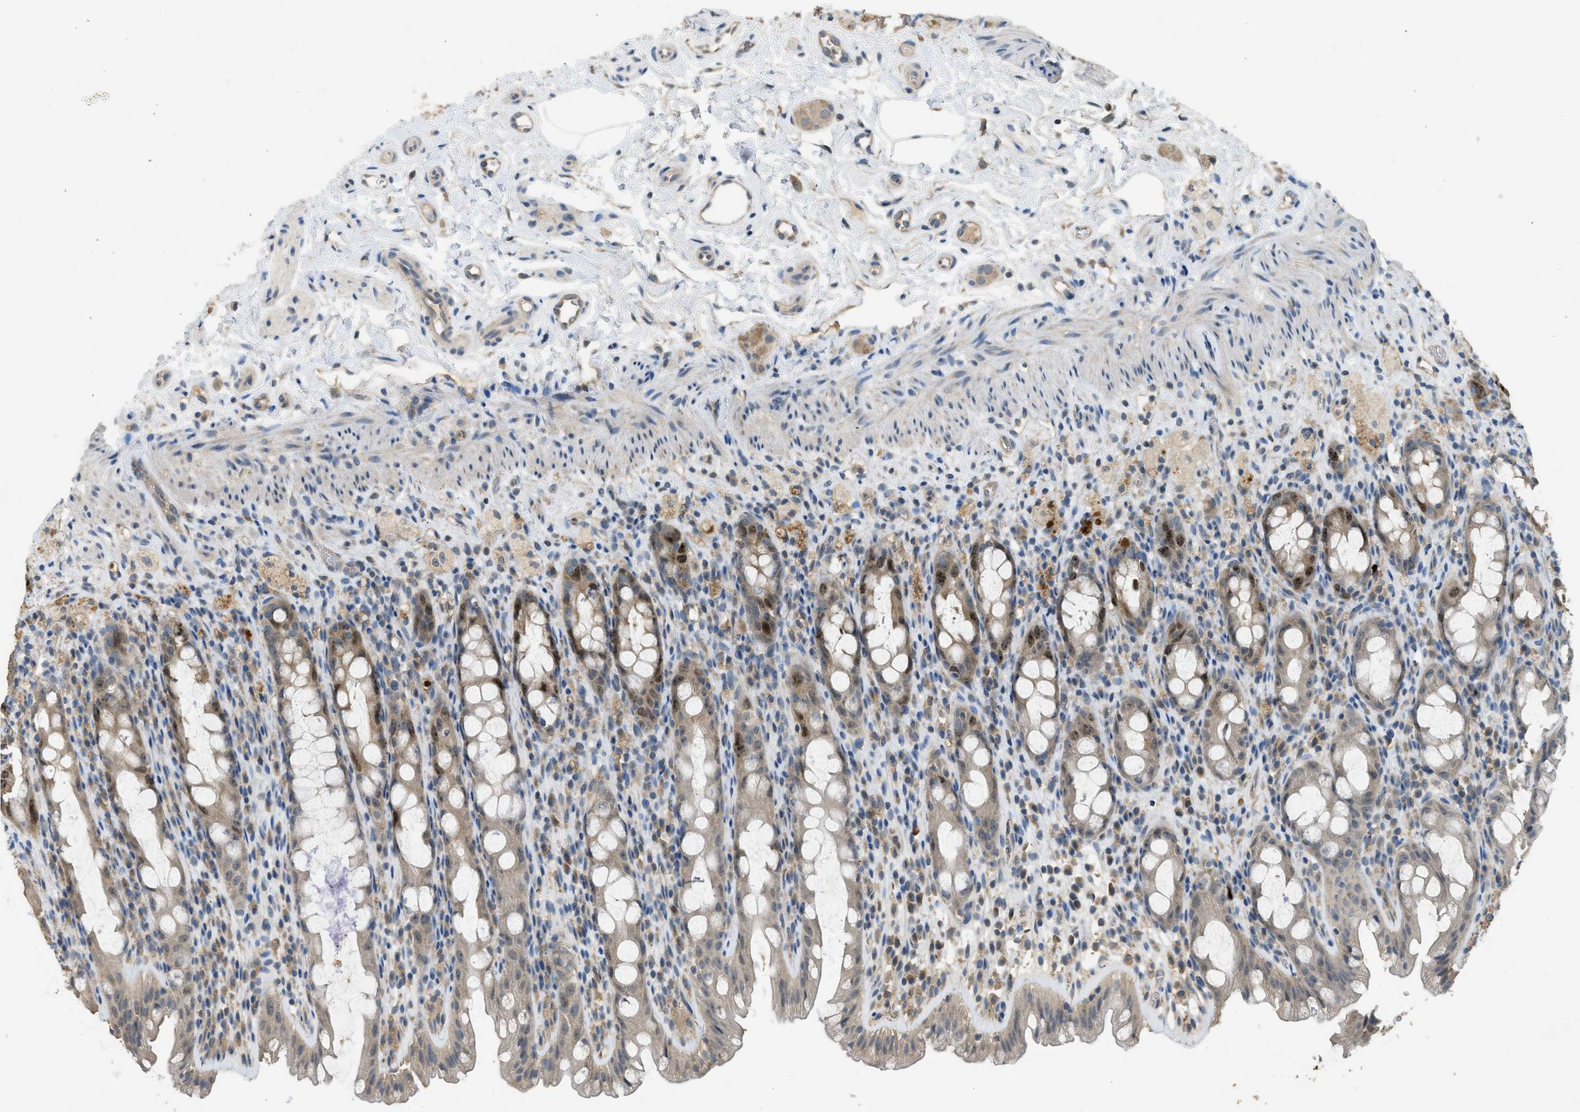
{"staining": {"intensity": "moderate", "quantity": "25%-75%", "location": "cytoplasmic/membranous,nuclear"}, "tissue": "rectum", "cell_type": "Glandular cells", "image_type": "normal", "snomed": [{"axis": "morphology", "description": "Normal tissue, NOS"}, {"axis": "topography", "description": "Rectum"}], "caption": "Glandular cells exhibit moderate cytoplasmic/membranous,nuclear positivity in approximately 25%-75% of cells in unremarkable rectum. (brown staining indicates protein expression, while blue staining denotes nuclei).", "gene": "MIS18A", "patient": {"sex": "male", "age": 44}}